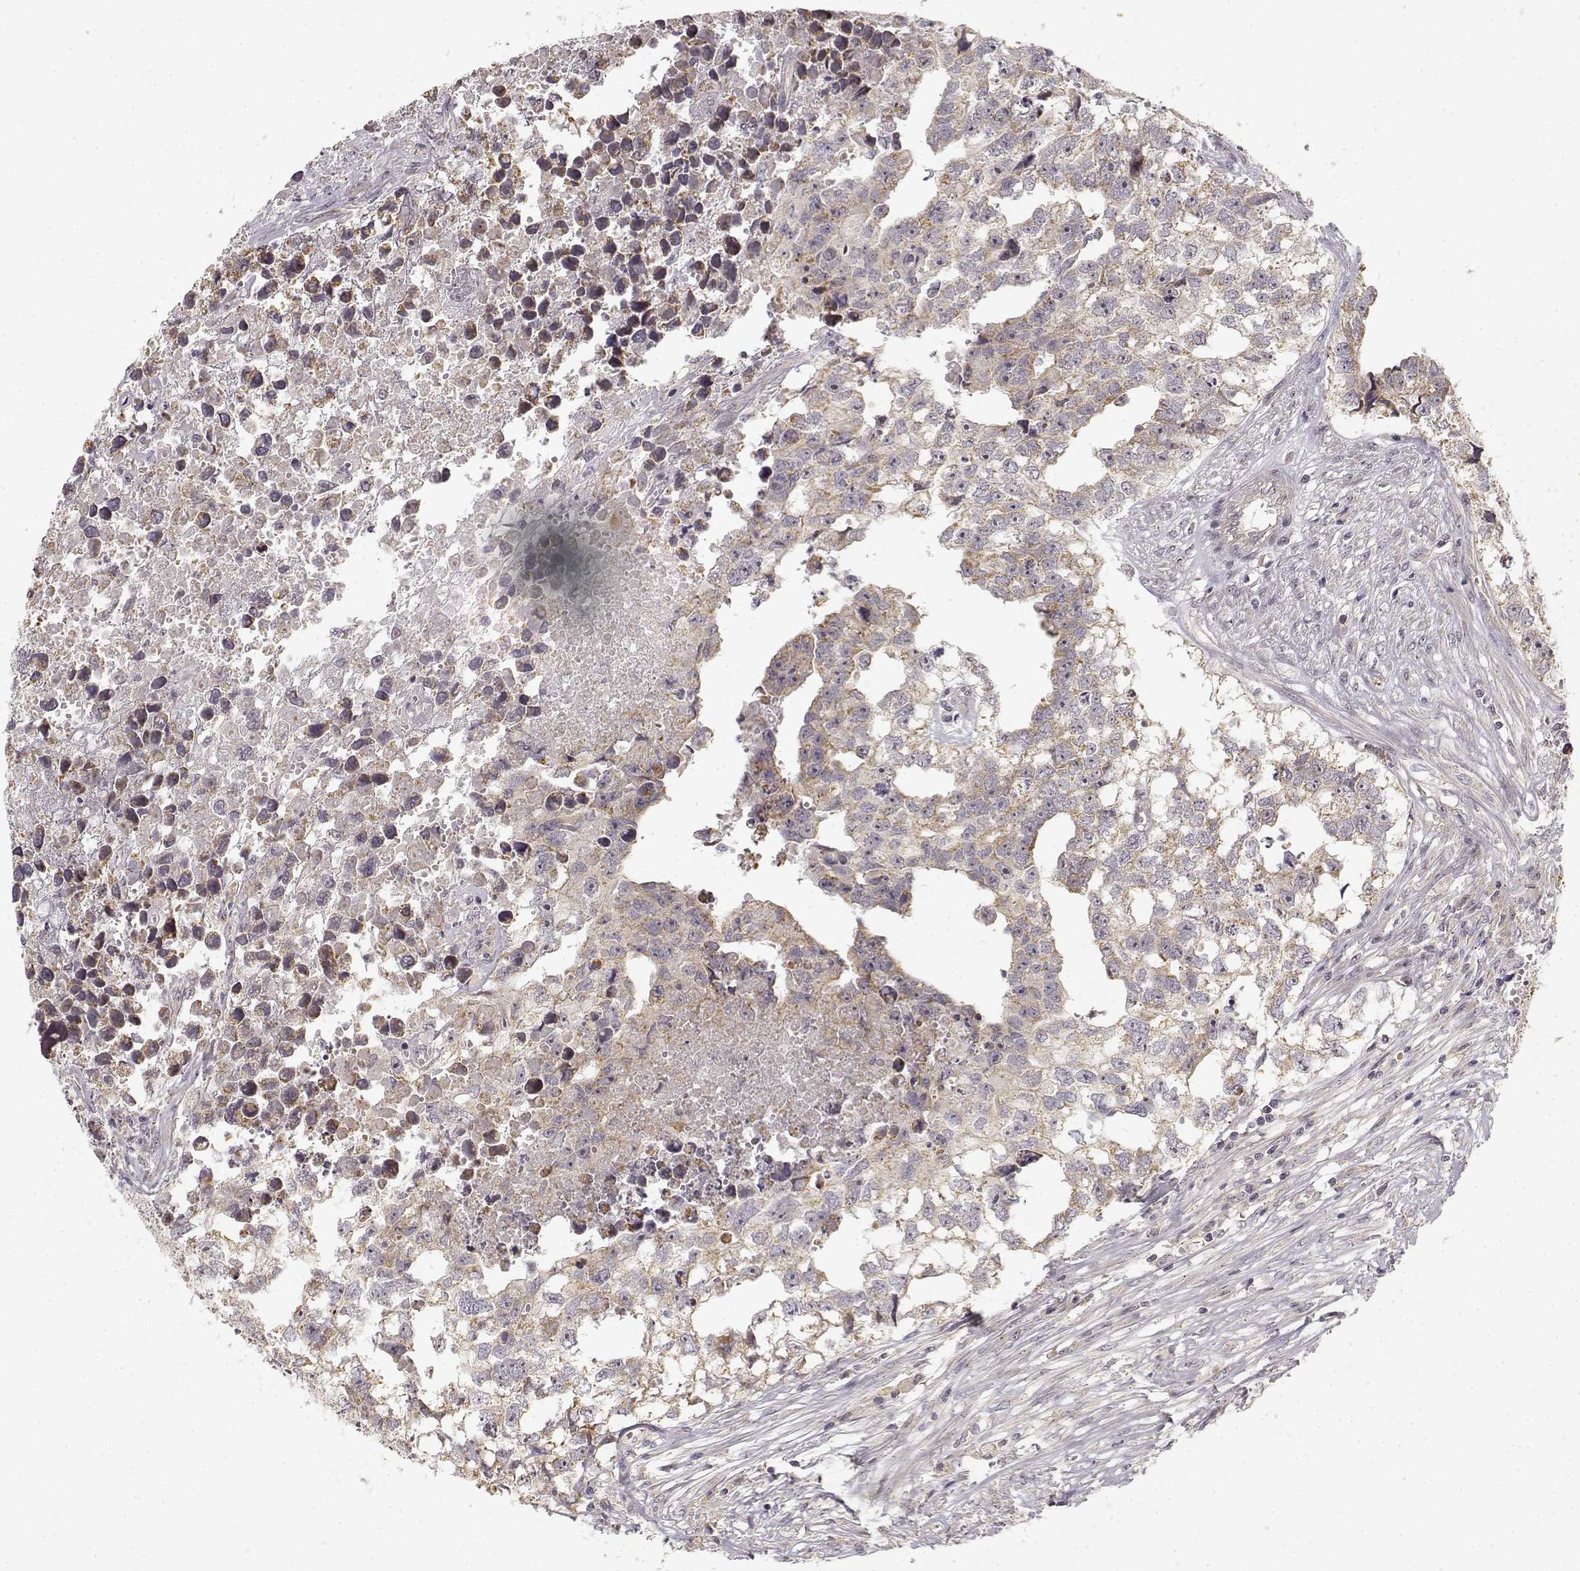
{"staining": {"intensity": "weak", "quantity": ">75%", "location": "cytoplasmic/membranous"}, "tissue": "testis cancer", "cell_type": "Tumor cells", "image_type": "cancer", "snomed": [{"axis": "morphology", "description": "Carcinoma, Embryonal, NOS"}, {"axis": "morphology", "description": "Teratoma, malignant, NOS"}, {"axis": "topography", "description": "Testis"}], "caption": "Testis embryonal carcinoma stained with DAB (3,3'-diaminobenzidine) immunohistochemistry (IHC) displays low levels of weak cytoplasmic/membranous positivity in approximately >75% of tumor cells. The staining is performed using DAB brown chromogen to label protein expression. The nuclei are counter-stained blue using hematoxylin.", "gene": "MED12L", "patient": {"sex": "male", "age": 44}}